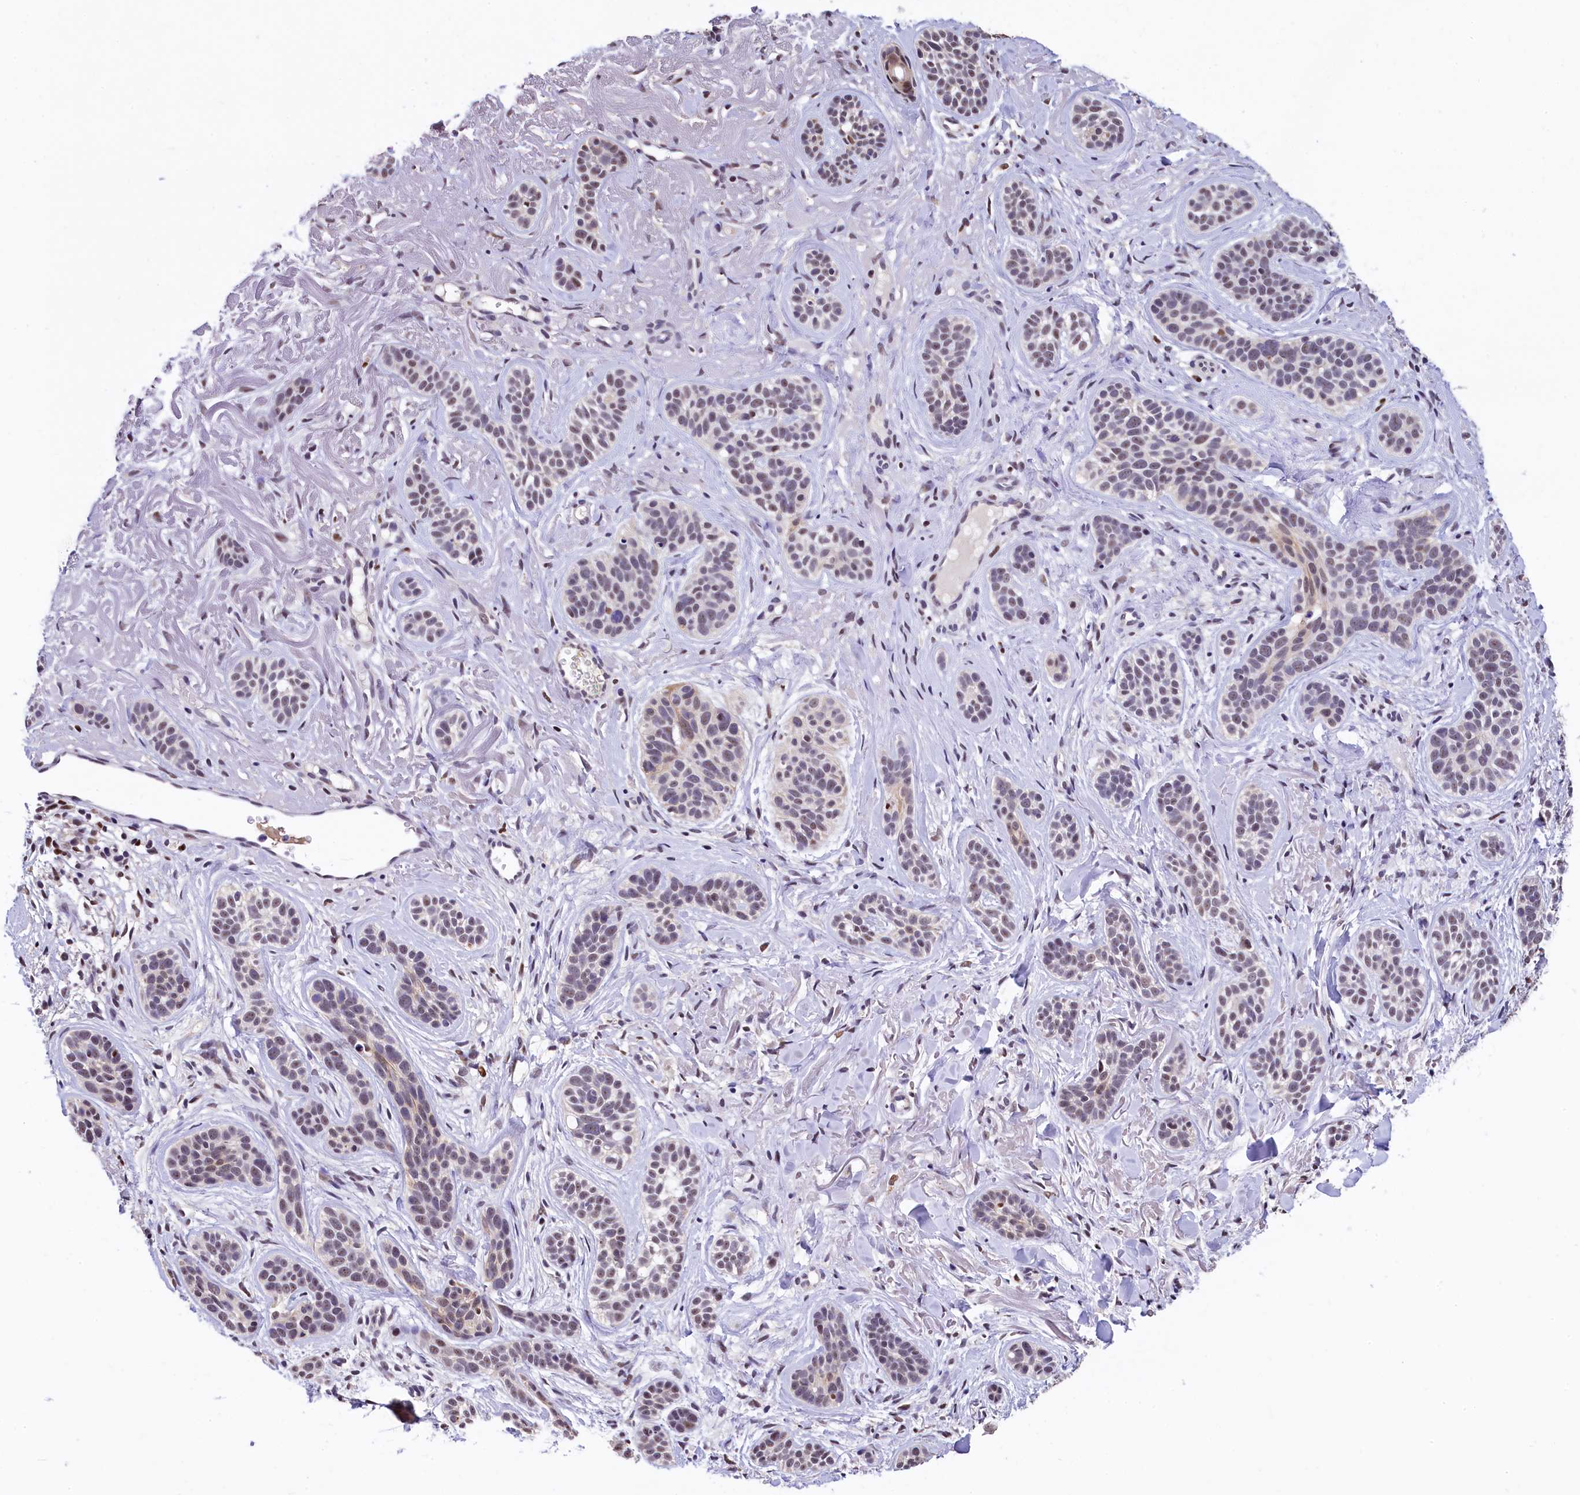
{"staining": {"intensity": "moderate", "quantity": "<25%", "location": "nuclear"}, "tissue": "skin cancer", "cell_type": "Tumor cells", "image_type": "cancer", "snomed": [{"axis": "morphology", "description": "Basal cell carcinoma"}, {"axis": "topography", "description": "Skin"}], "caption": "DAB immunohistochemical staining of basal cell carcinoma (skin) exhibits moderate nuclear protein staining in approximately <25% of tumor cells.", "gene": "HECTD4", "patient": {"sex": "male", "age": 71}}